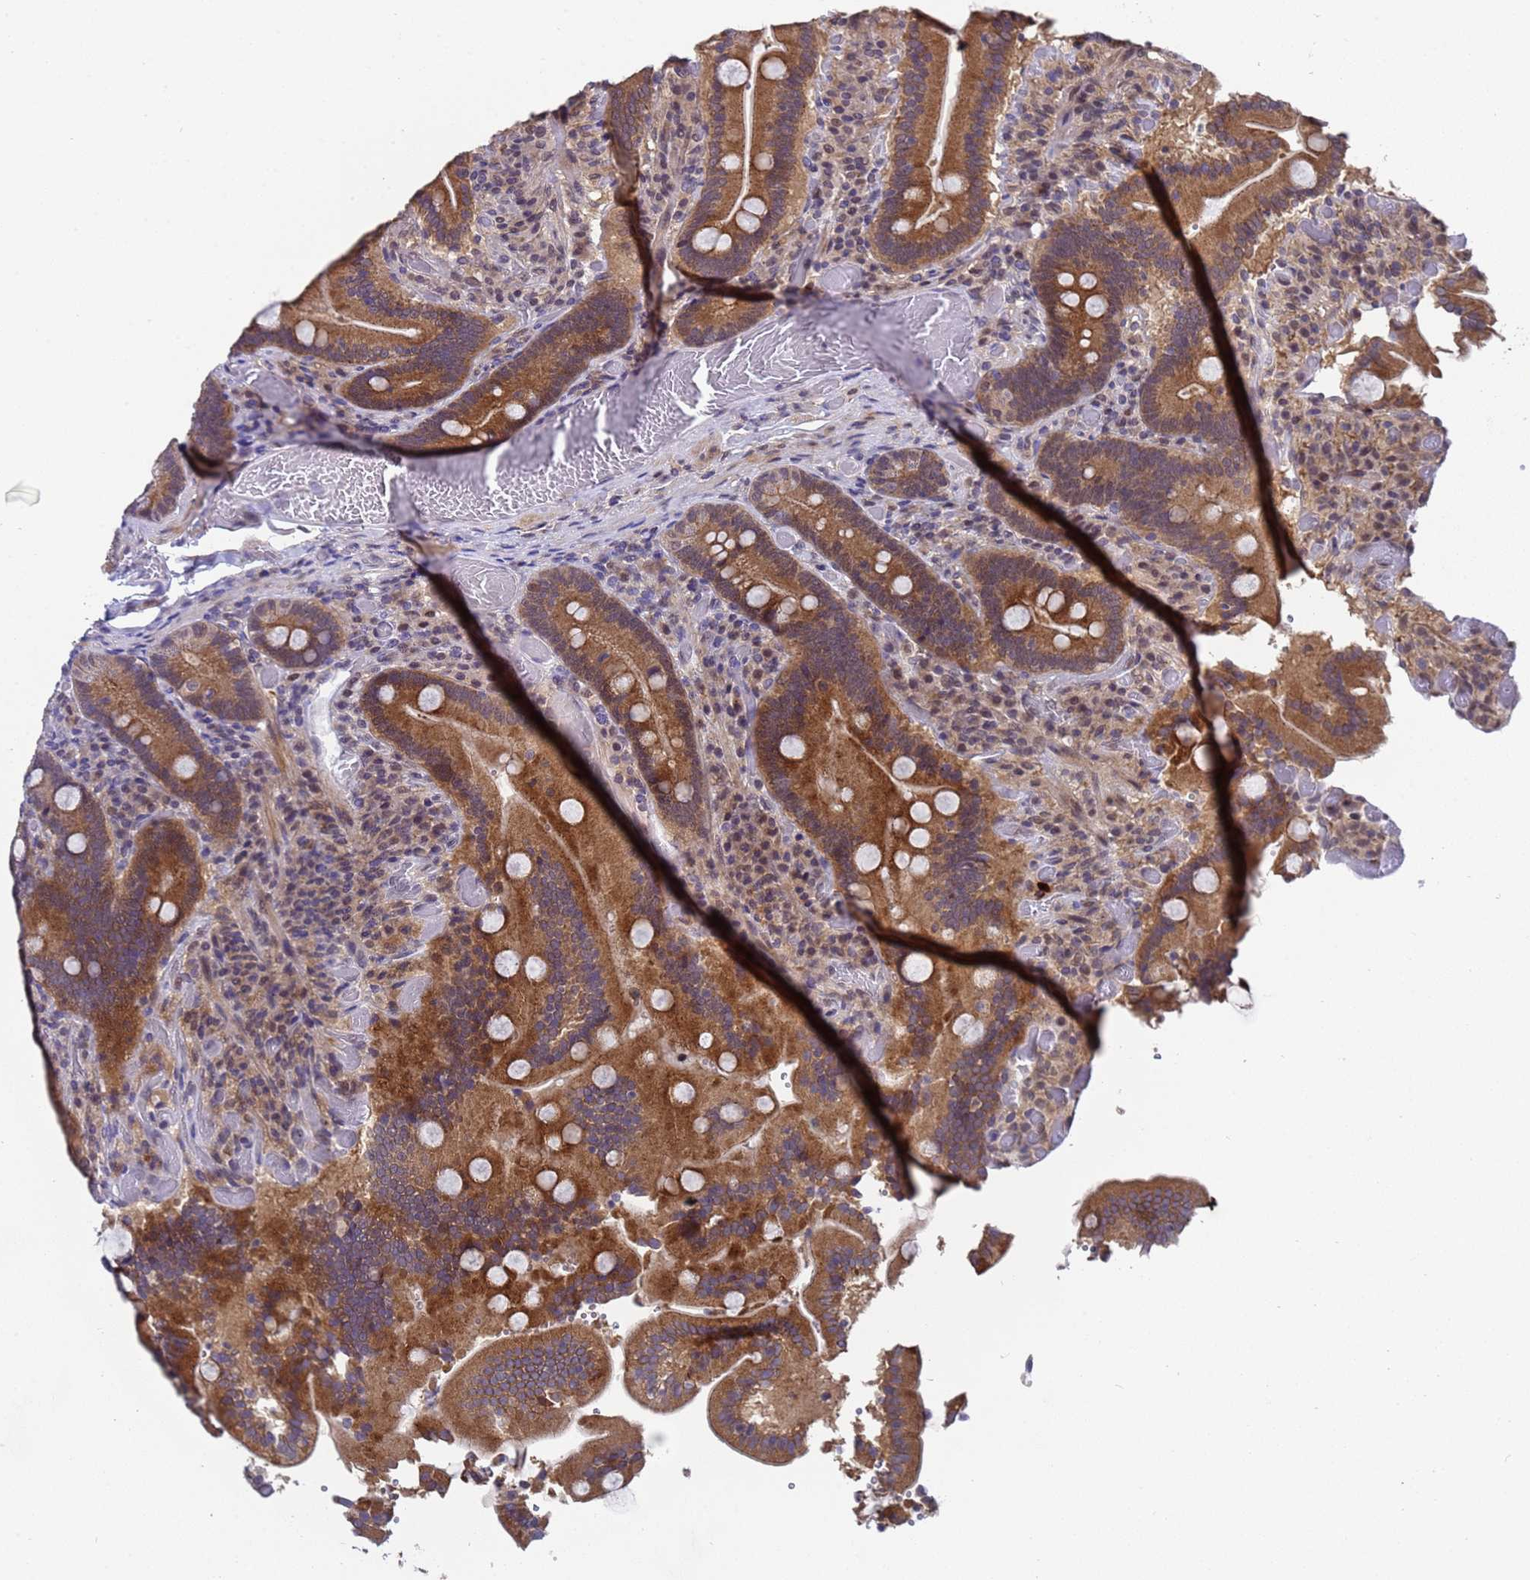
{"staining": {"intensity": "strong", "quantity": ">75%", "location": "cytoplasmic/membranous"}, "tissue": "duodenum", "cell_type": "Glandular cells", "image_type": "normal", "snomed": [{"axis": "morphology", "description": "Normal tissue, NOS"}, {"axis": "topography", "description": "Duodenum"}], "caption": "Brown immunohistochemical staining in benign human duodenum displays strong cytoplasmic/membranous positivity in approximately >75% of glandular cells.", "gene": "ANAPC13", "patient": {"sex": "female", "age": 62}}